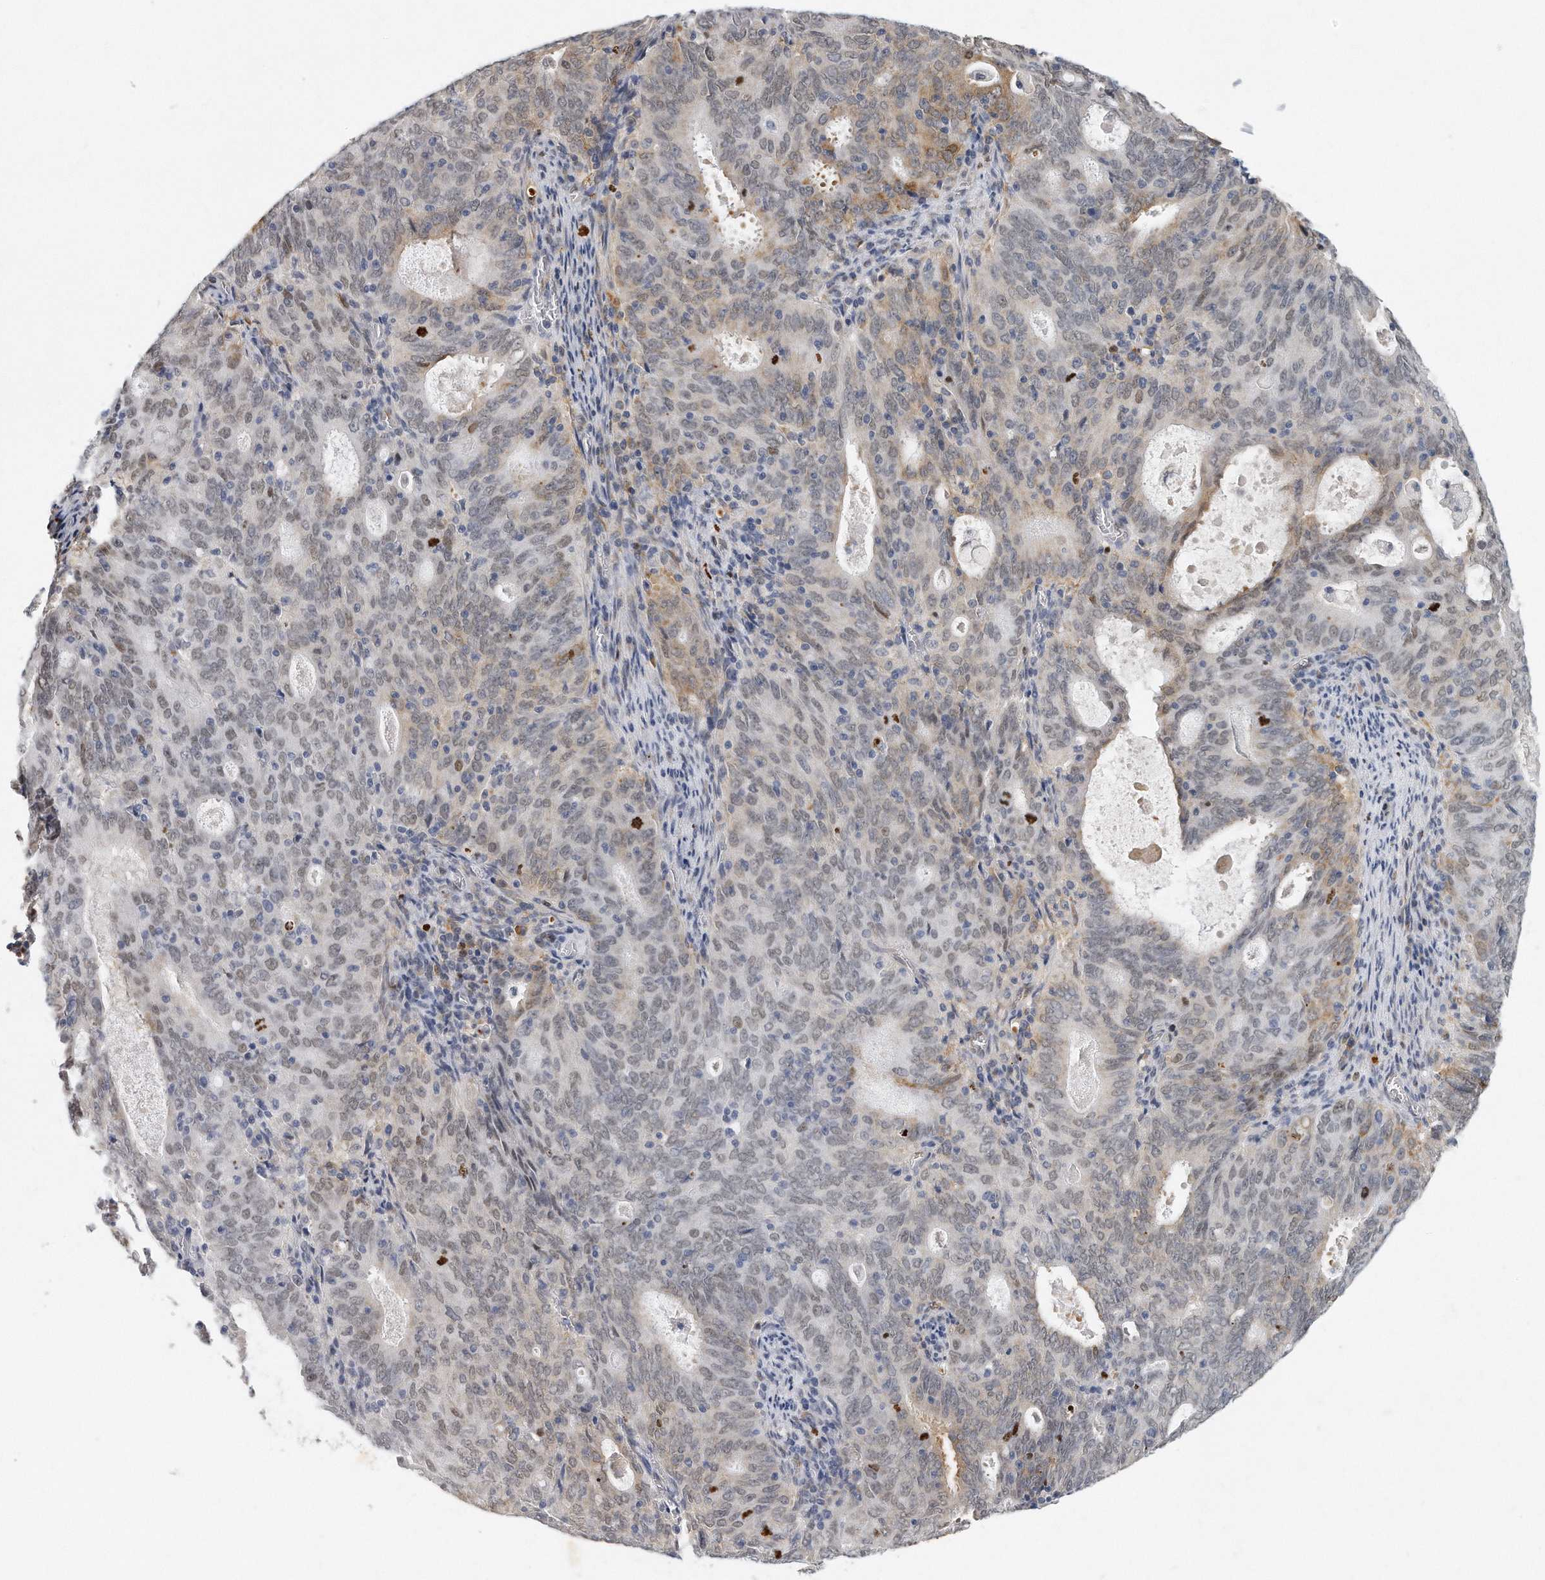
{"staining": {"intensity": "moderate", "quantity": "25%-75%", "location": "nuclear"}, "tissue": "cervical cancer", "cell_type": "Tumor cells", "image_type": "cancer", "snomed": [{"axis": "morphology", "description": "Adenocarcinoma, NOS"}, {"axis": "topography", "description": "Cervix"}], "caption": "This photomicrograph shows immunohistochemistry staining of adenocarcinoma (cervical), with medium moderate nuclear staining in approximately 25%-75% of tumor cells.", "gene": "CTBP2", "patient": {"sex": "female", "age": 44}}